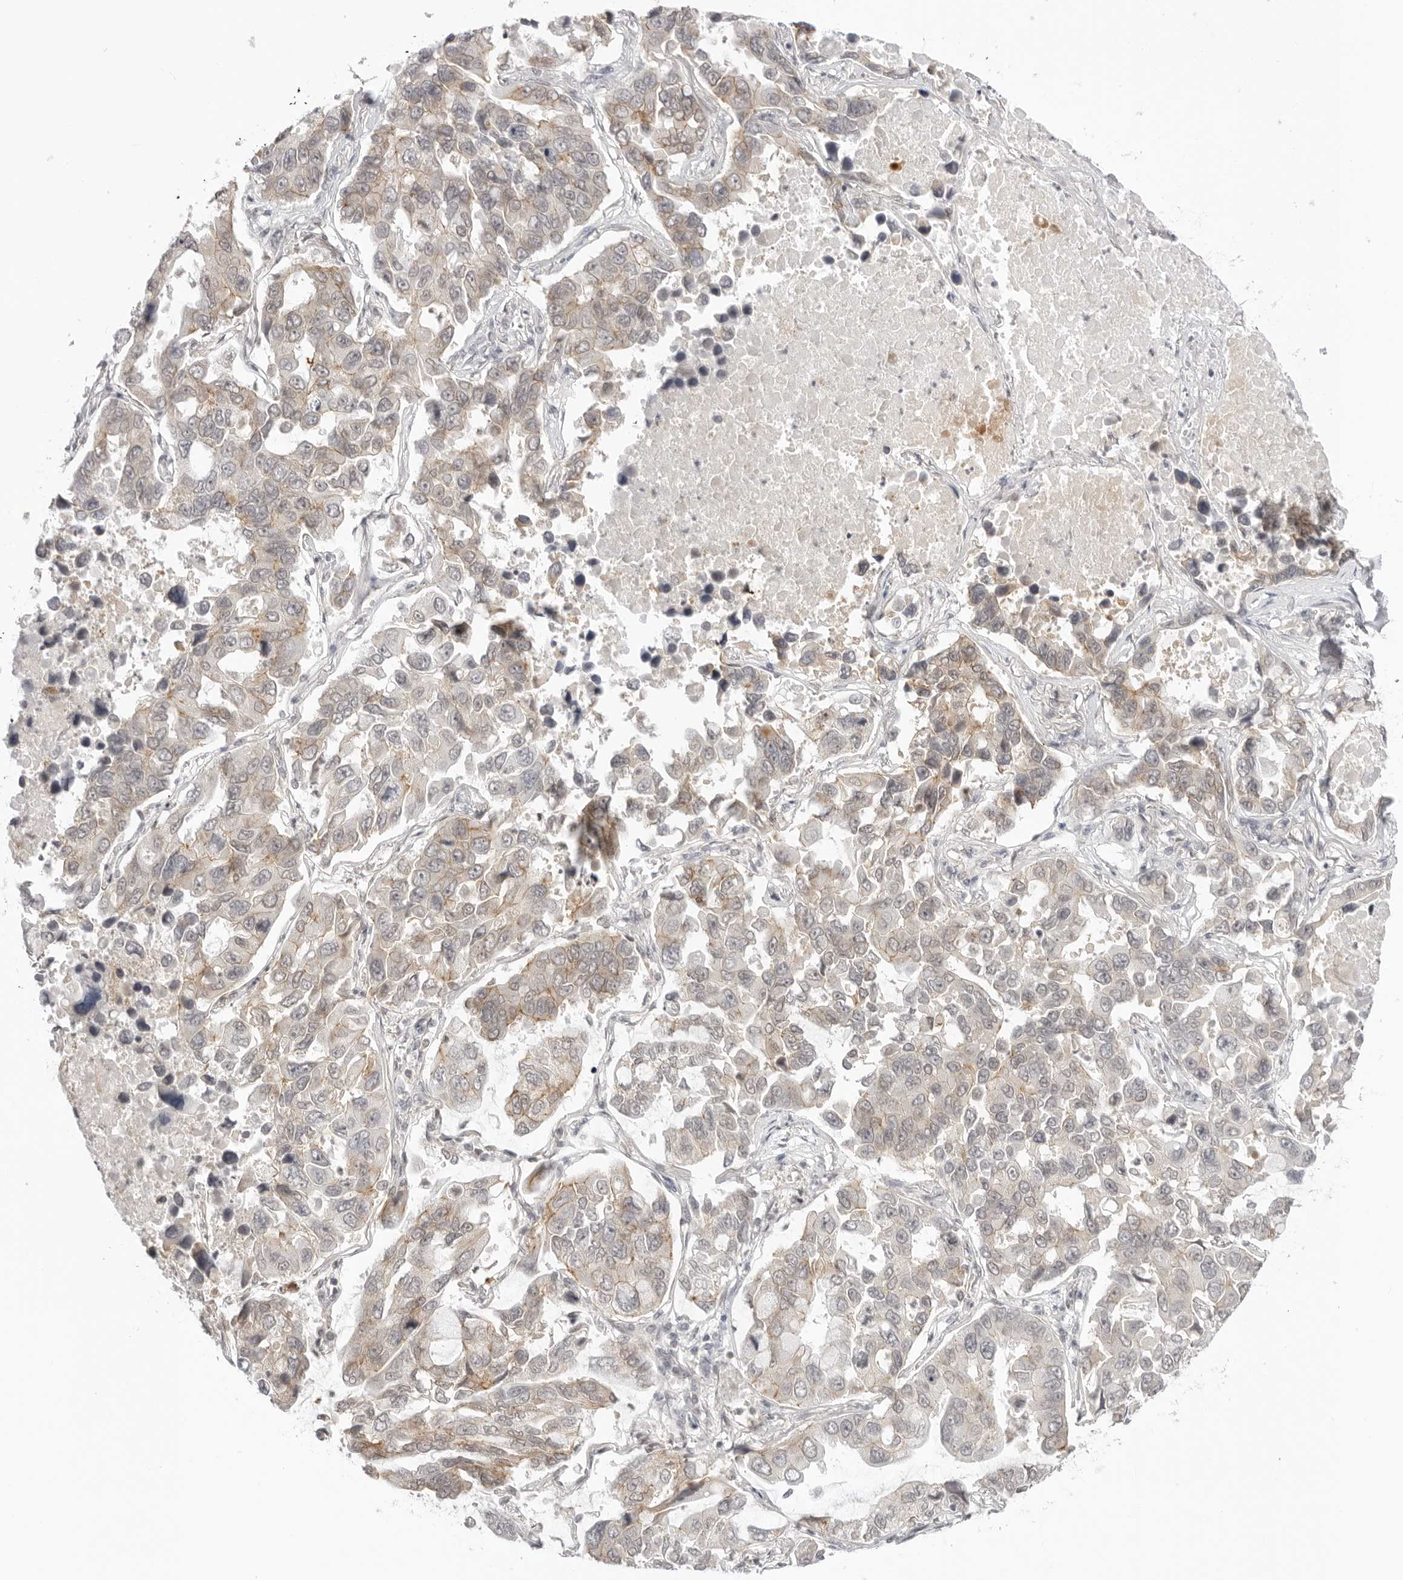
{"staining": {"intensity": "weak", "quantity": "25%-75%", "location": "cytoplasmic/membranous"}, "tissue": "lung cancer", "cell_type": "Tumor cells", "image_type": "cancer", "snomed": [{"axis": "morphology", "description": "Adenocarcinoma, NOS"}, {"axis": "topography", "description": "Lung"}], "caption": "Lung cancer stained for a protein (brown) reveals weak cytoplasmic/membranous positive staining in approximately 25%-75% of tumor cells.", "gene": "TRAPPC3", "patient": {"sex": "male", "age": 64}}